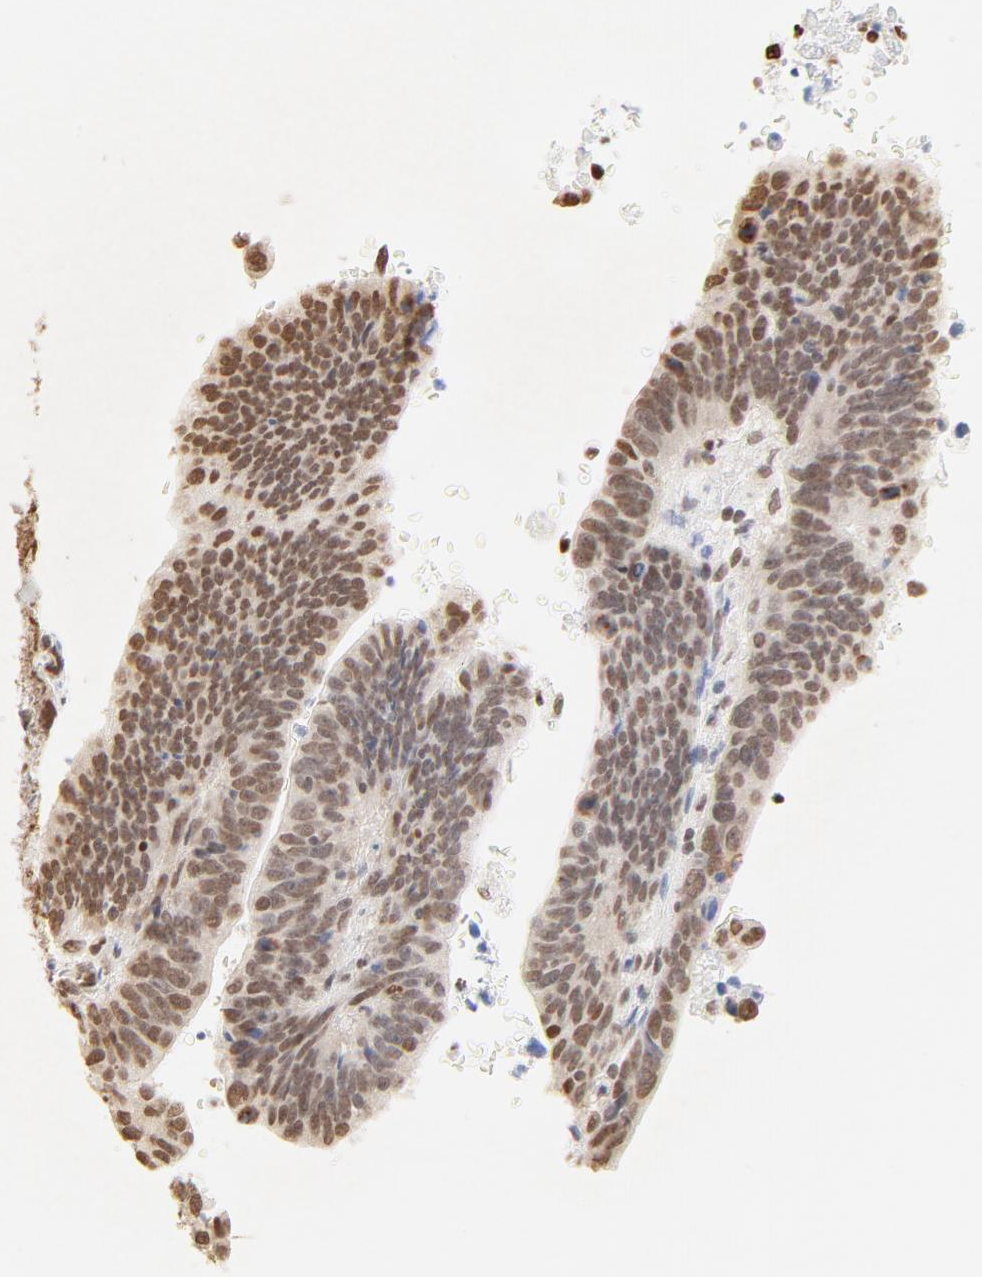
{"staining": {"intensity": "moderate", "quantity": "25%-75%", "location": "nuclear"}, "tissue": "stomach cancer", "cell_type": "Tumor cells", "image_type": "cancer", "snomed": [{"axis": "morphology", "description": "Adenocarcinoma, NOS"}, {"axis": "topography", "description": "Stomach, upper"}], "caption": "Protein analysis of stomach adenocarcinoma tissue demonstrates moderate nuclear expression in approximately 25%-75% of tumor cells.", "gene": "ZNF540", "patient": {"sex": "female", "age": 50}}